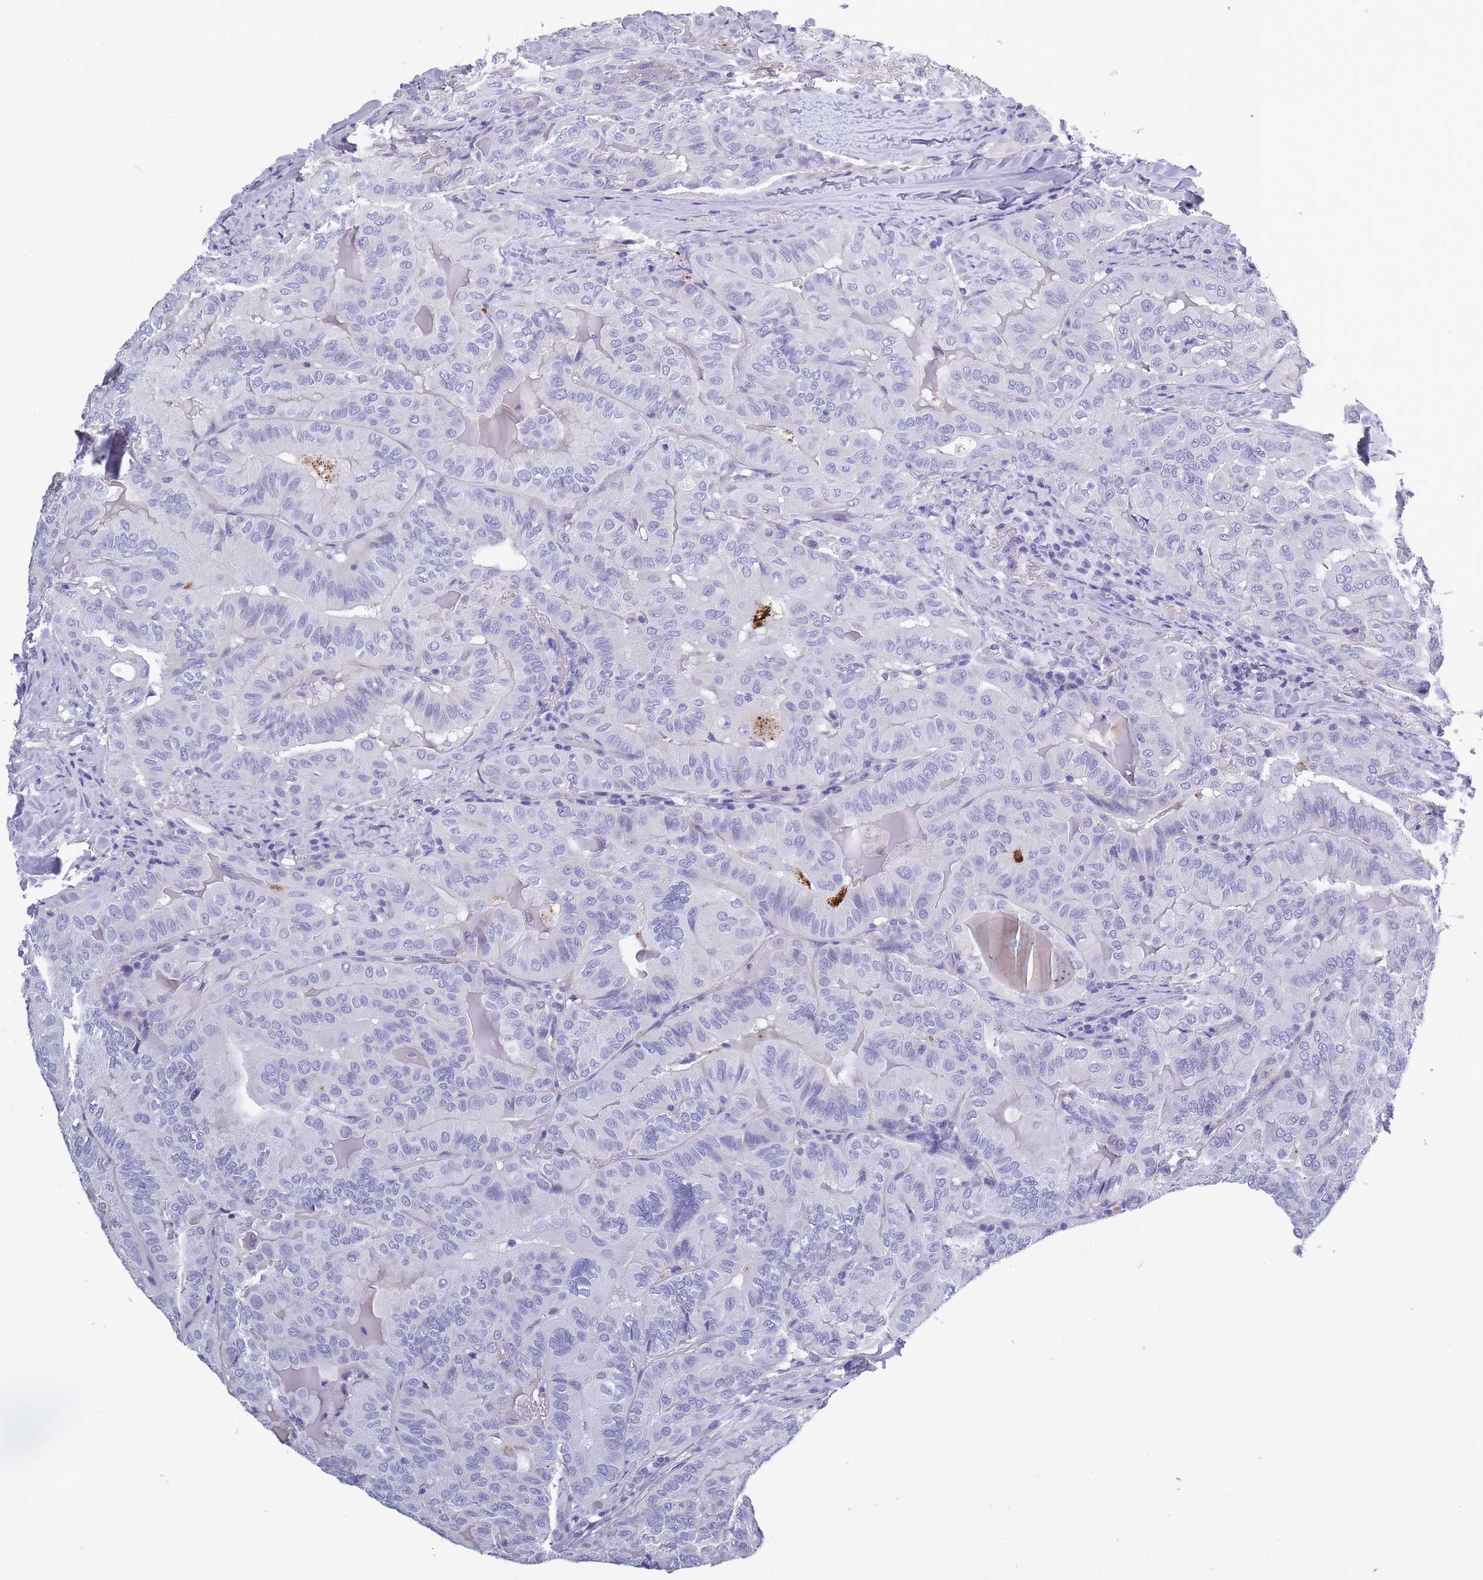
{"staining": {"intensity": "negative", "quantity": "none", "location": "none"}, "tissue": "thyroid cancer", "cell_type": "Tumor cells", "image_type": "cancer", "snomed": [{"axis": "morphology", "description": "Papillary adenocarcinoma, NOS"}, {"axis": "topography", "description": "Thyroid gland"}], "caption": "Micrograph shows no significant protein staining in tumor cells of thyroid papillary adenocarcinoma.", "gene": "OR4C5", "patient": {"sex": "female", "age": 68}}